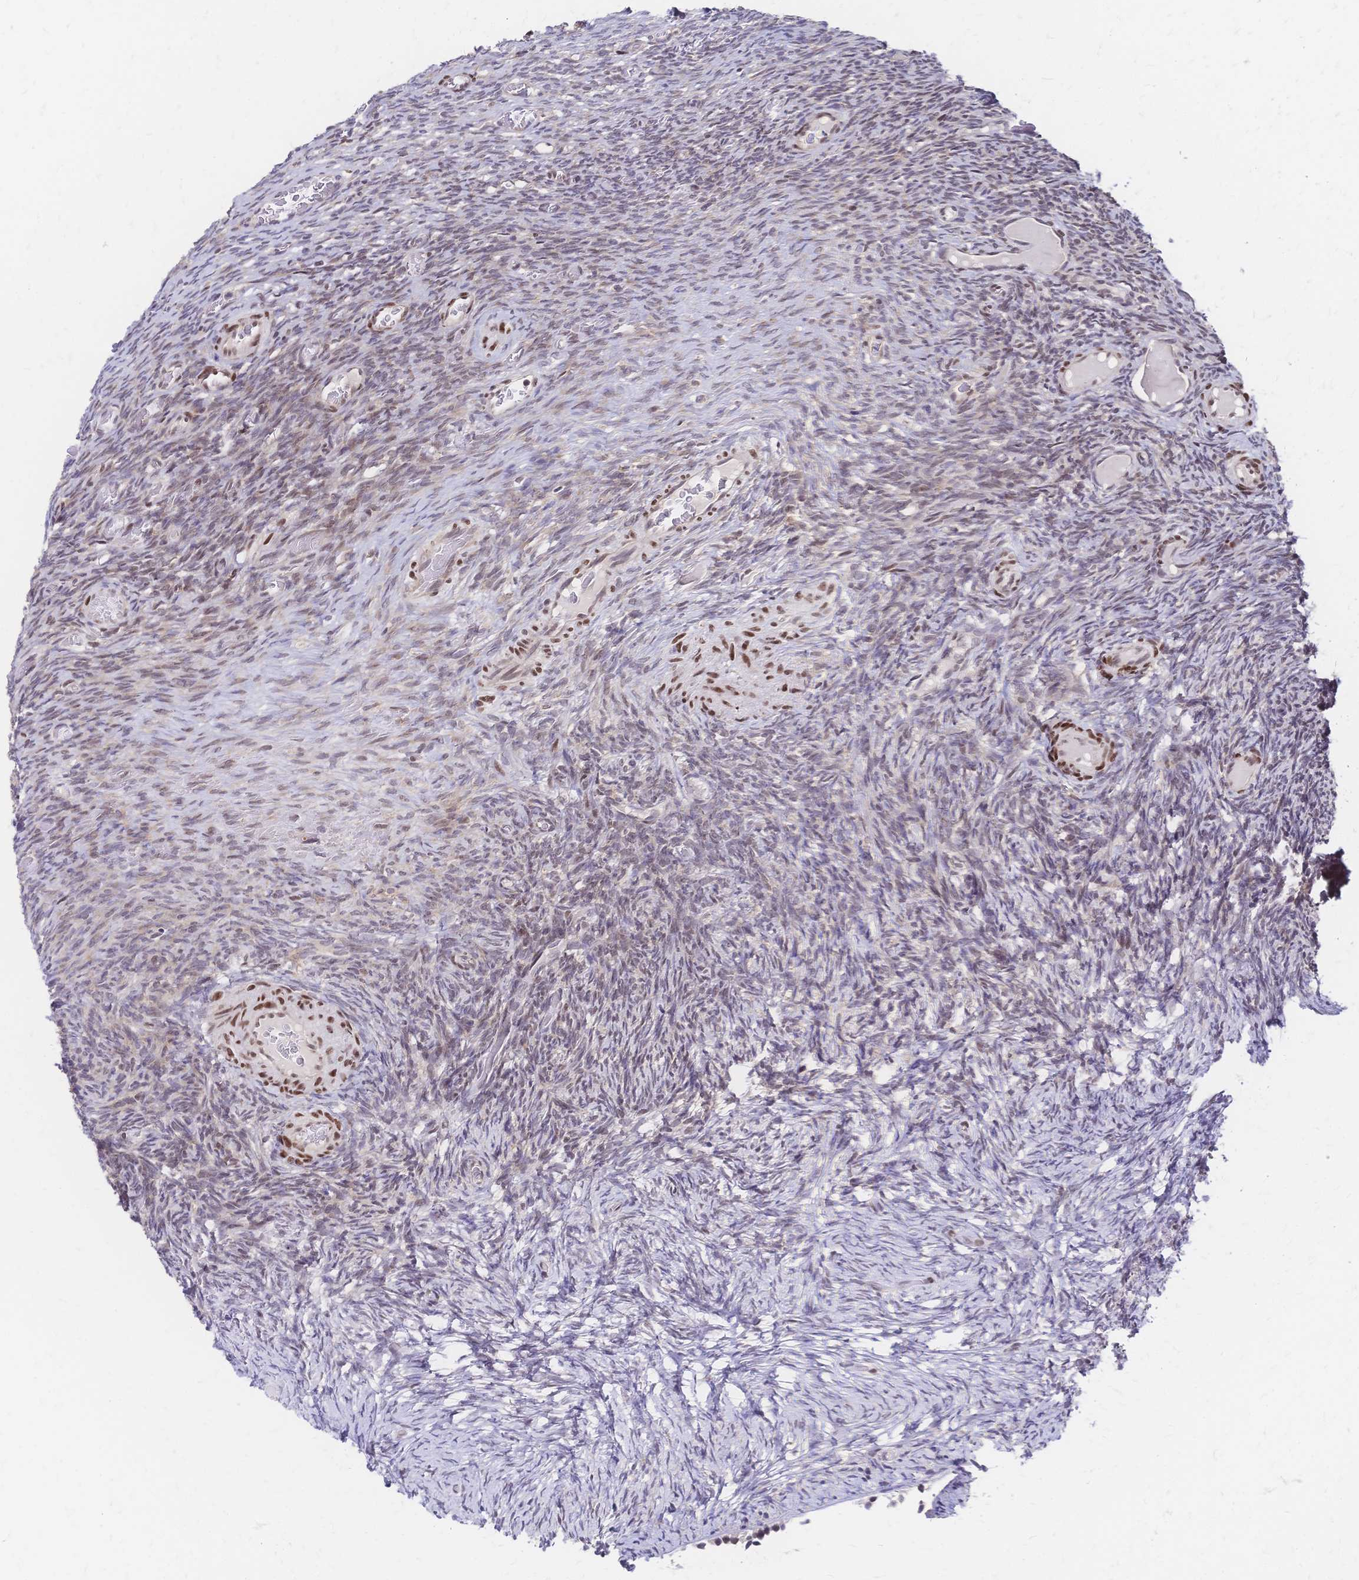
{"staining": {"intensity": "negative", "quantity": "none", "location": "none"}, "tissue": "ovary", "cell_type": "Ovarian stroma cells", "image_type": "normal", "snomed": [{"axis": "morphology", "description": "Normal tissue, NOS"}, {"axis": "topography", "description": "Ovary"}], "caption": "This is an immunohistochemistry image of normal ovary. There is no expression in ovarian stroma cells.", "gene": "CBX7", "patient": {"sex": "female", "age": 34}}